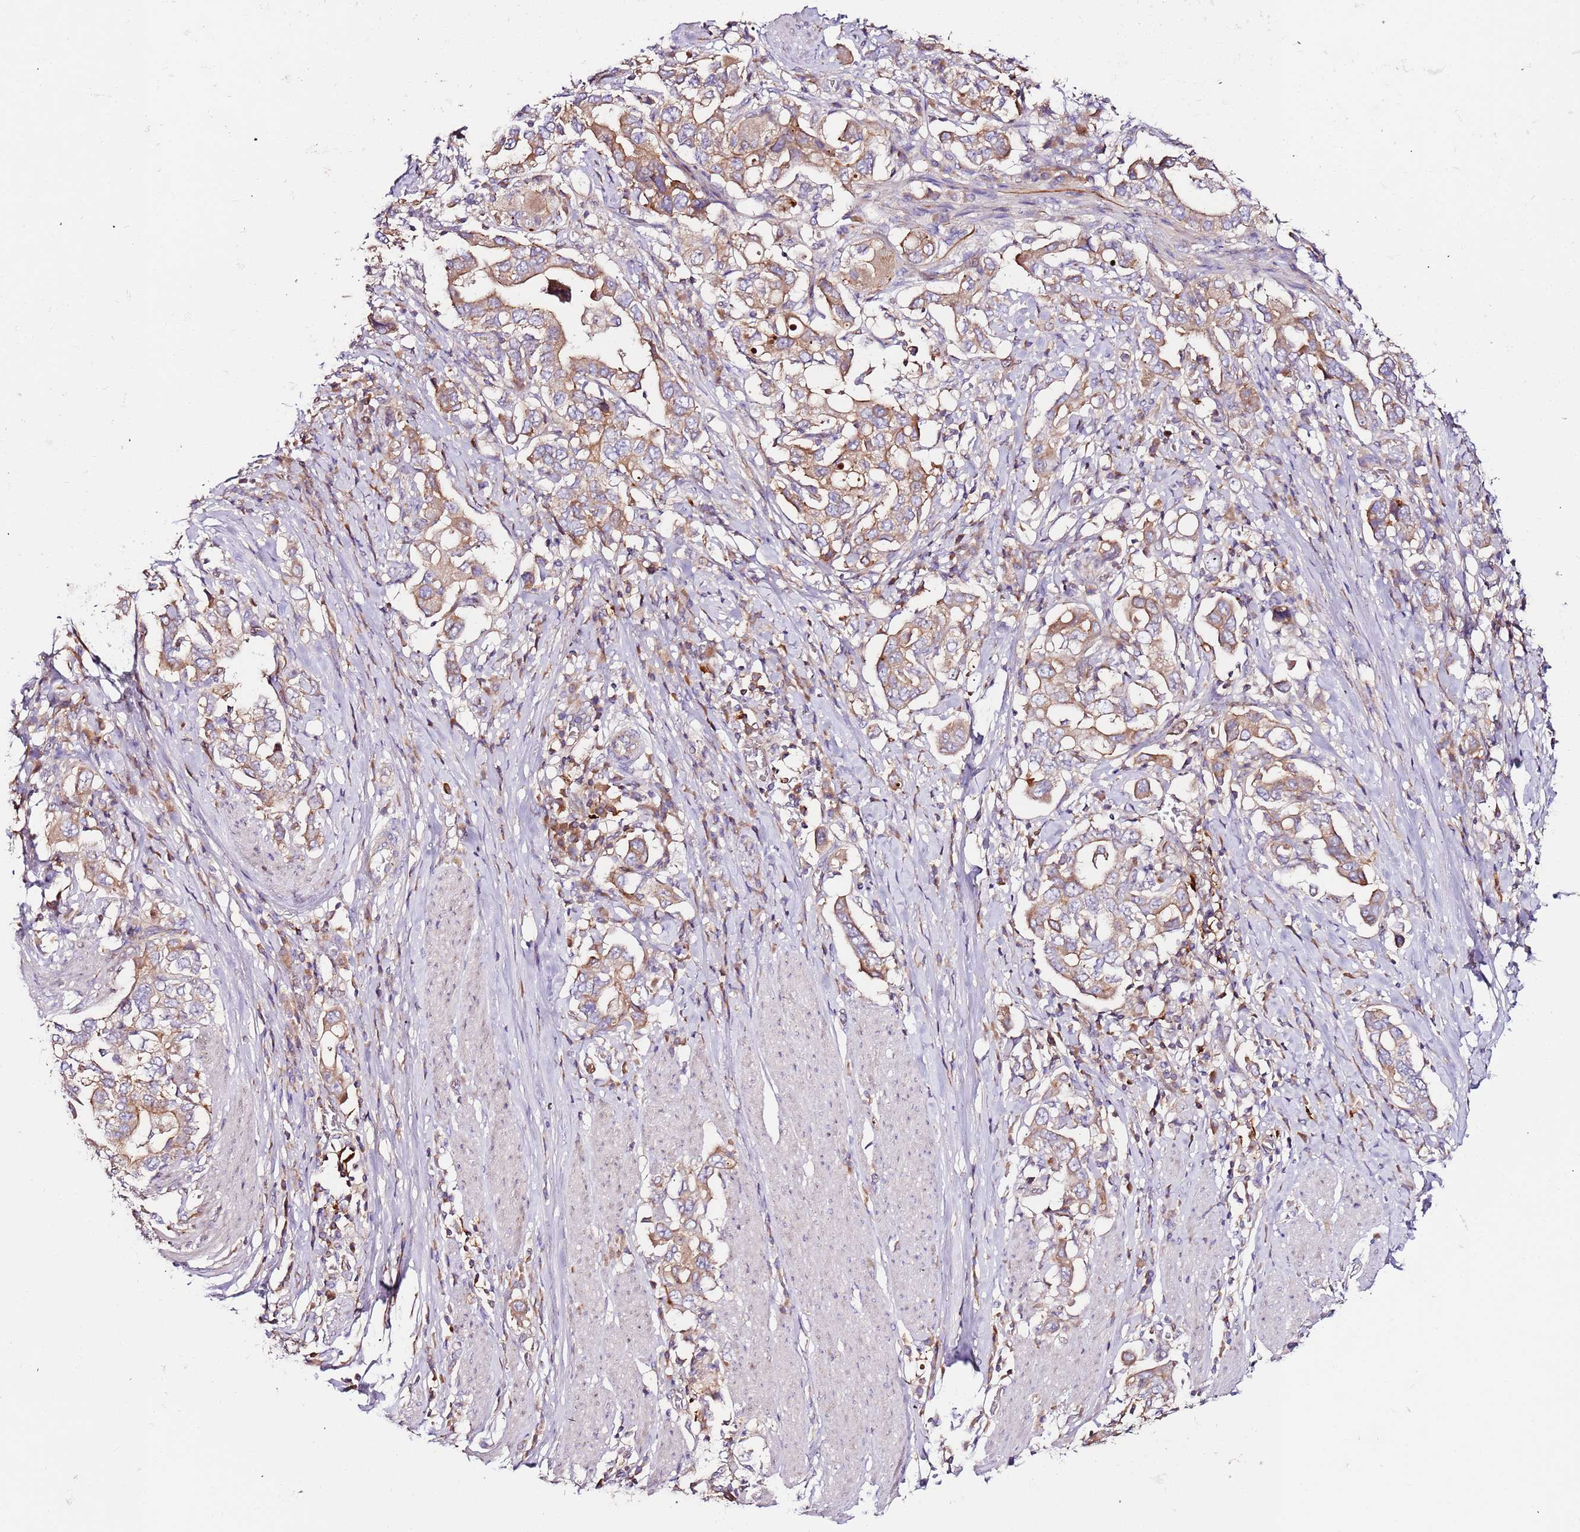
{"staining": {"intensity": "moderate", "quantity": ">75%", "location": "cytoplasmic/membranous"}, "tissue": "stomach cancer", "cell_type": "Tumor cells", "image_type": "cancer", "snomed": [{"axis": "morphology", "description": "Adenocarcinoma, NOS"}, {"axis": "topography", "description": "Stomach, upper"}, {"axis": "topography", "description": "Stomach"}], "caption": "IHC photomicrograph of neoplastic tissue: adenocarcinoma (stomach) stained using immunohistochemistry demonstrates medium levels of moderate protein expression localized specifically in the cytoplasmic/membranous of tumor cells, appearing as a cytoplasmic/membranous brown color.", "gene": "FLVCR1", "patient": {"sex": "male", "age": 62}}